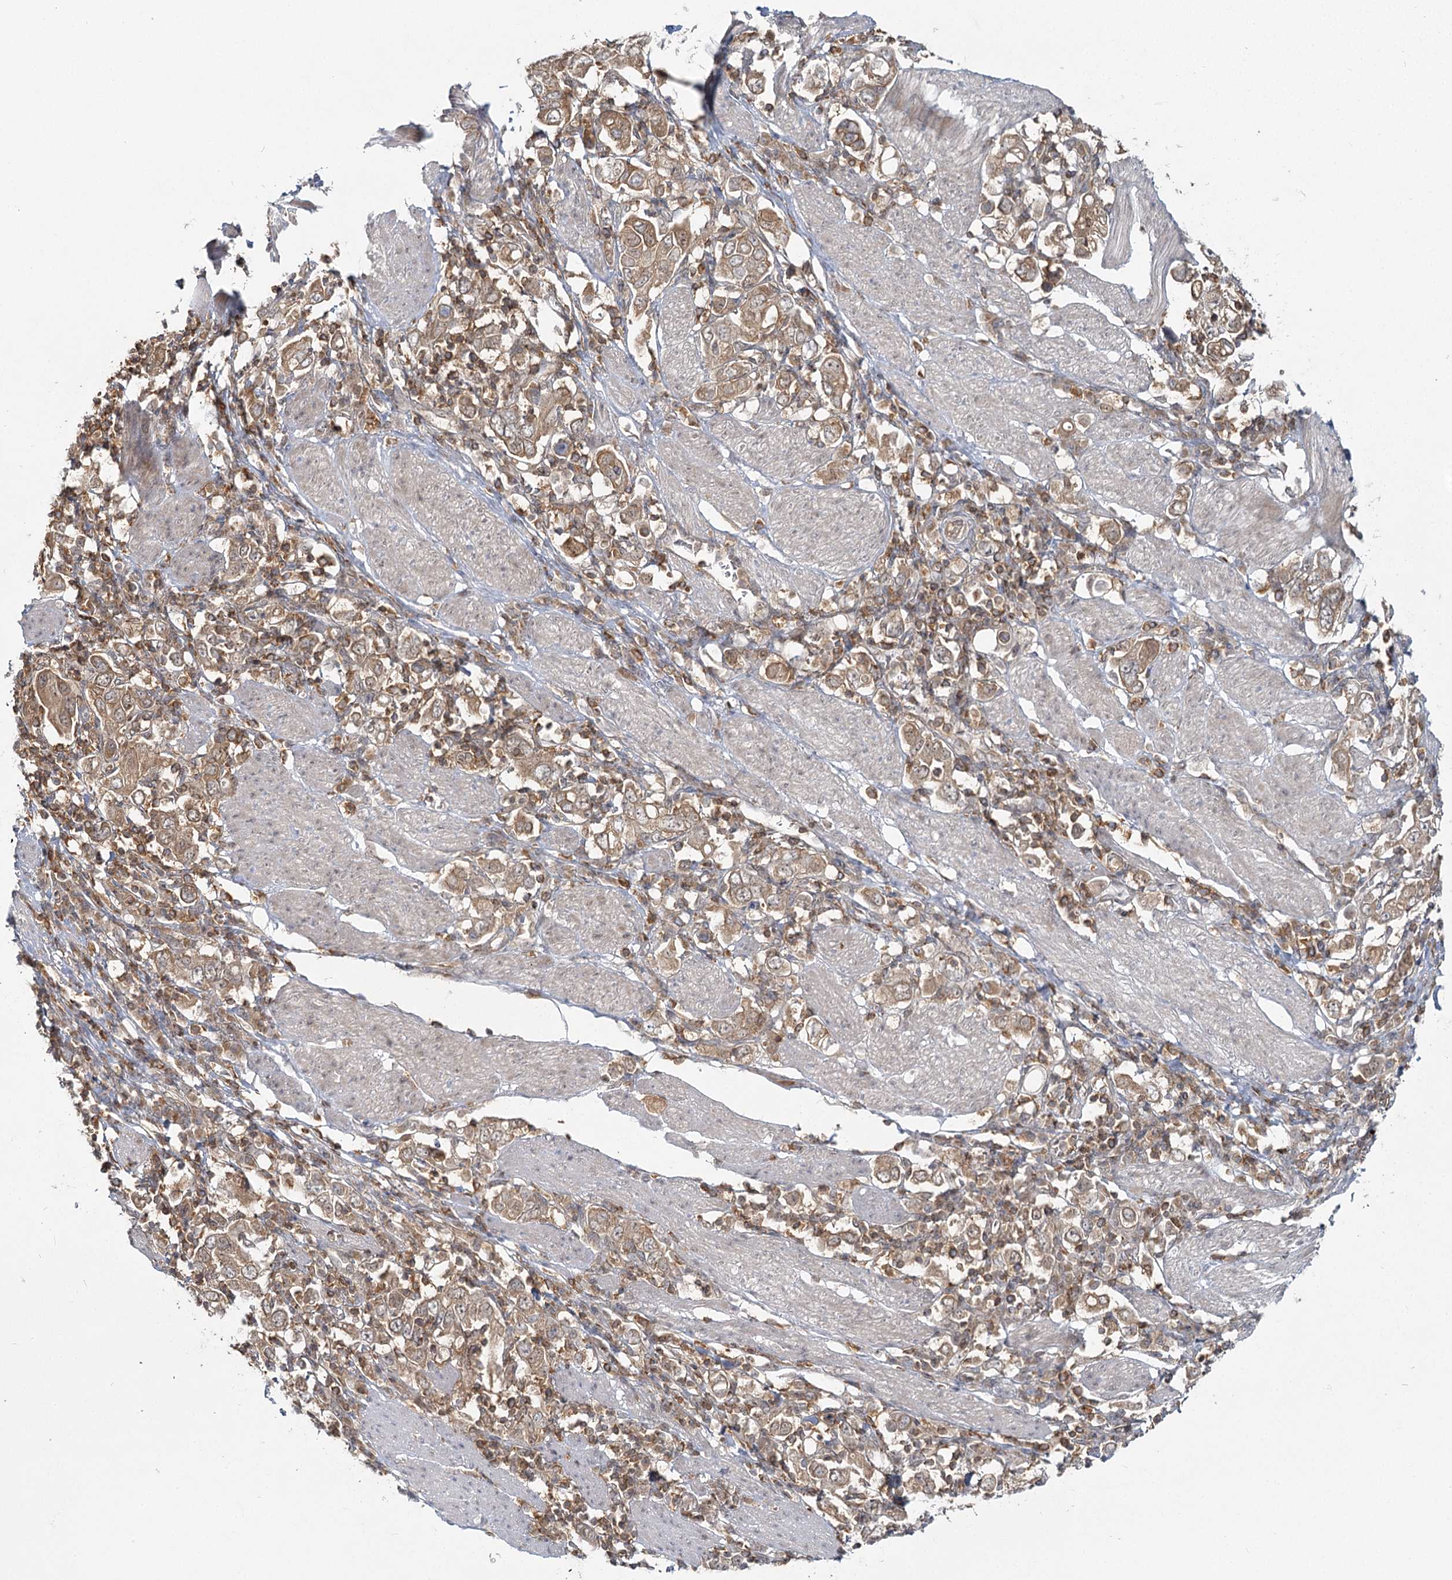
{"staining": {"intensity": "moderate", "quantity": ">75%", "location": "cytoplasmic/membranous"}, "tissue": "stomach cancer", "cell_type": "Tumor cells", "image_type": "cancer", "snomed": [{"axis": "morphology", "description": "Adenocarcinoma, NOS"}, {"axis": "topography", "description": "Stomach, upper"}], "caption": "Stomach cancer tissue reveals moderate cytoplasmic/membranous expression in about >75% of tumor cells", "gene": "FAM120B", "patient": {"sex": "male", "age": 62}}